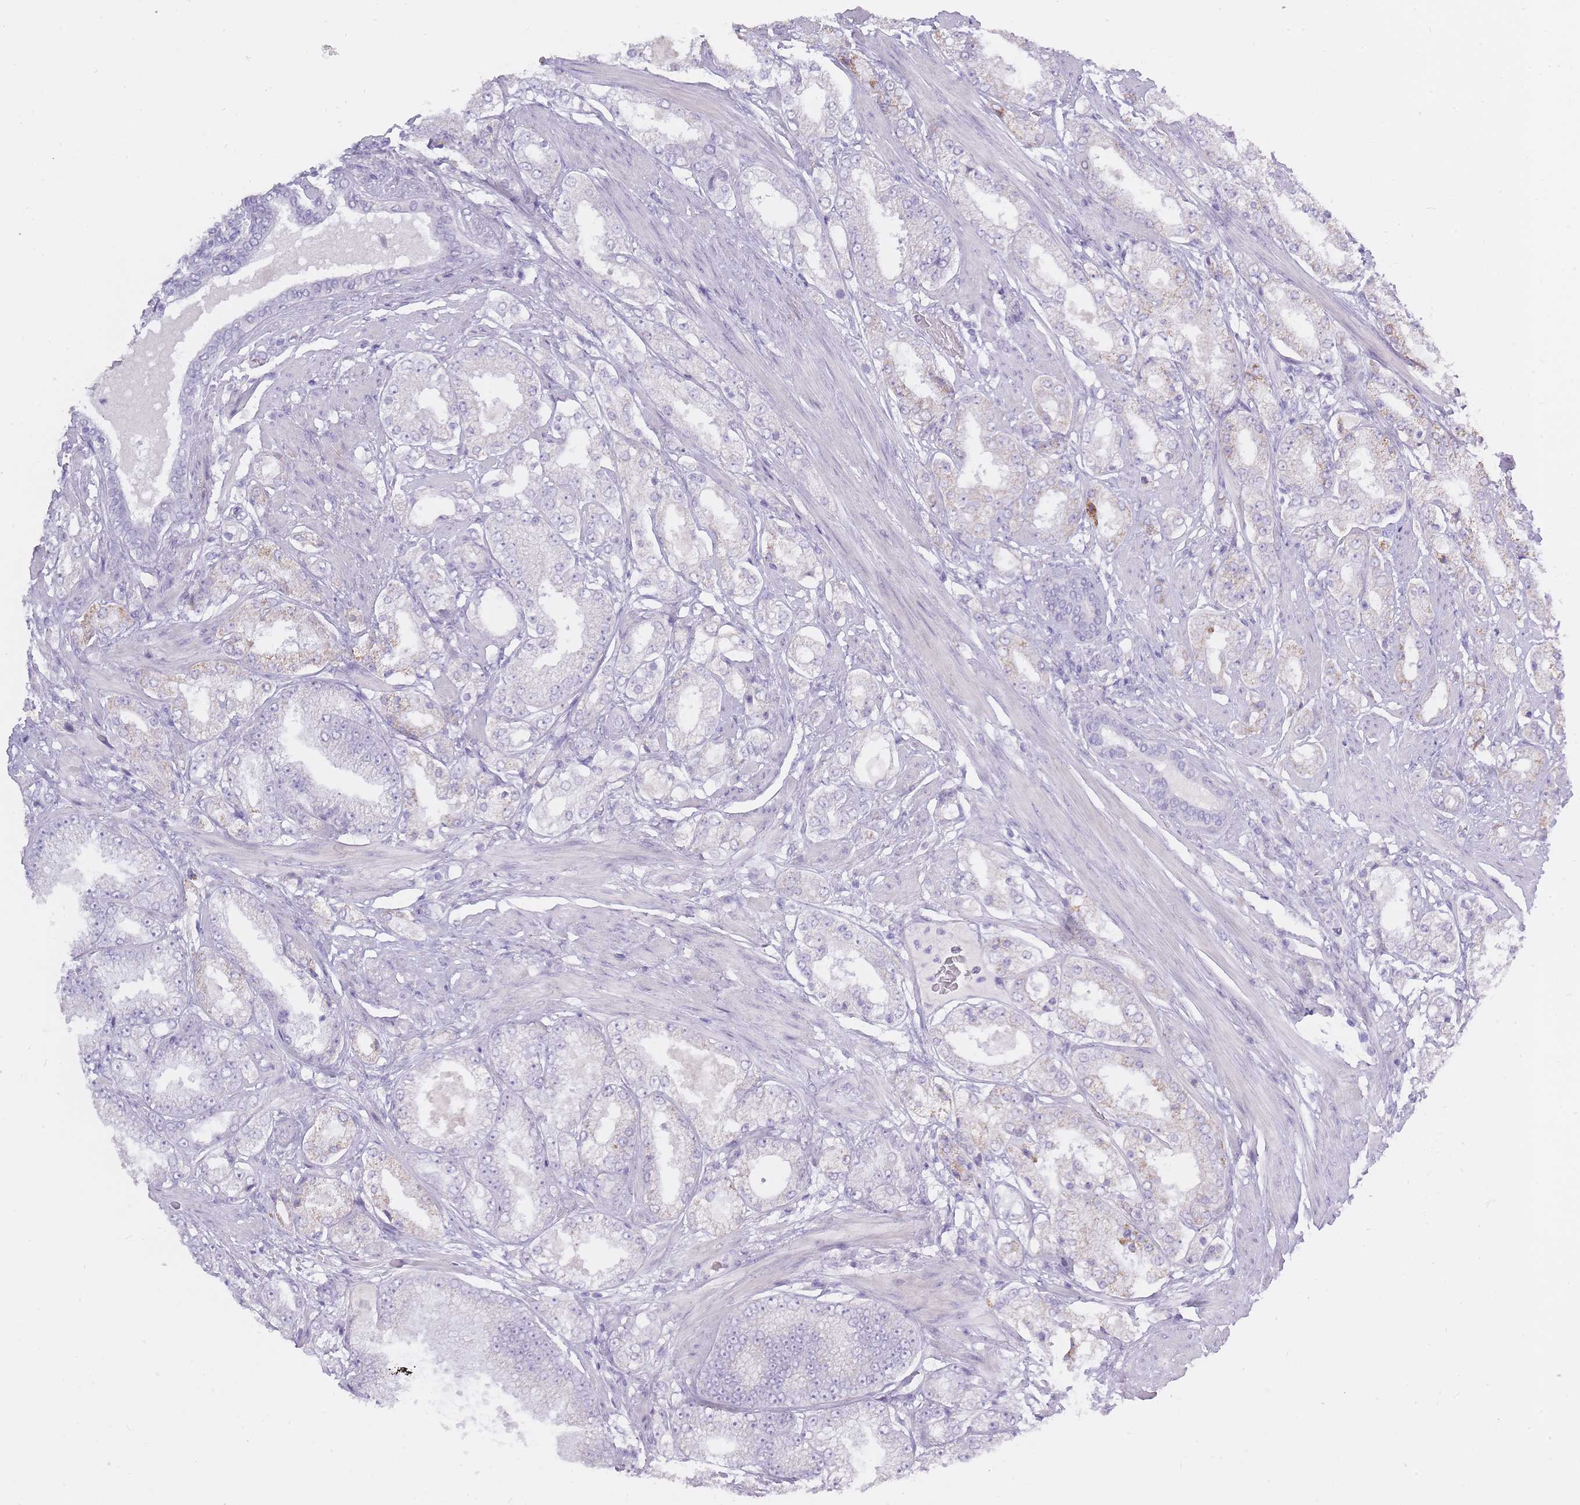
{"staining": {"intensity": "weak", "quantity": "<25%", "location": "cytoplasmic/membranous"}, "tissue": "prostate cancer", "cell_type": "Tumor cells", "image_type": "cancer", "snomed": [{"axis": "morphology", "description": "Adenocarcinoma, High grade"}, {"axis": "topography", "description": "Prostate"}], "caption": "High power microscopy histopathology image of an immunohistochemistry (IHC) histopathology image of high-grade adenocarcinoma (prostate), revealing no significant staining in tumor cells.", "gene": "BDKRB2", "patient": {"sex": "male", "age": 68}}